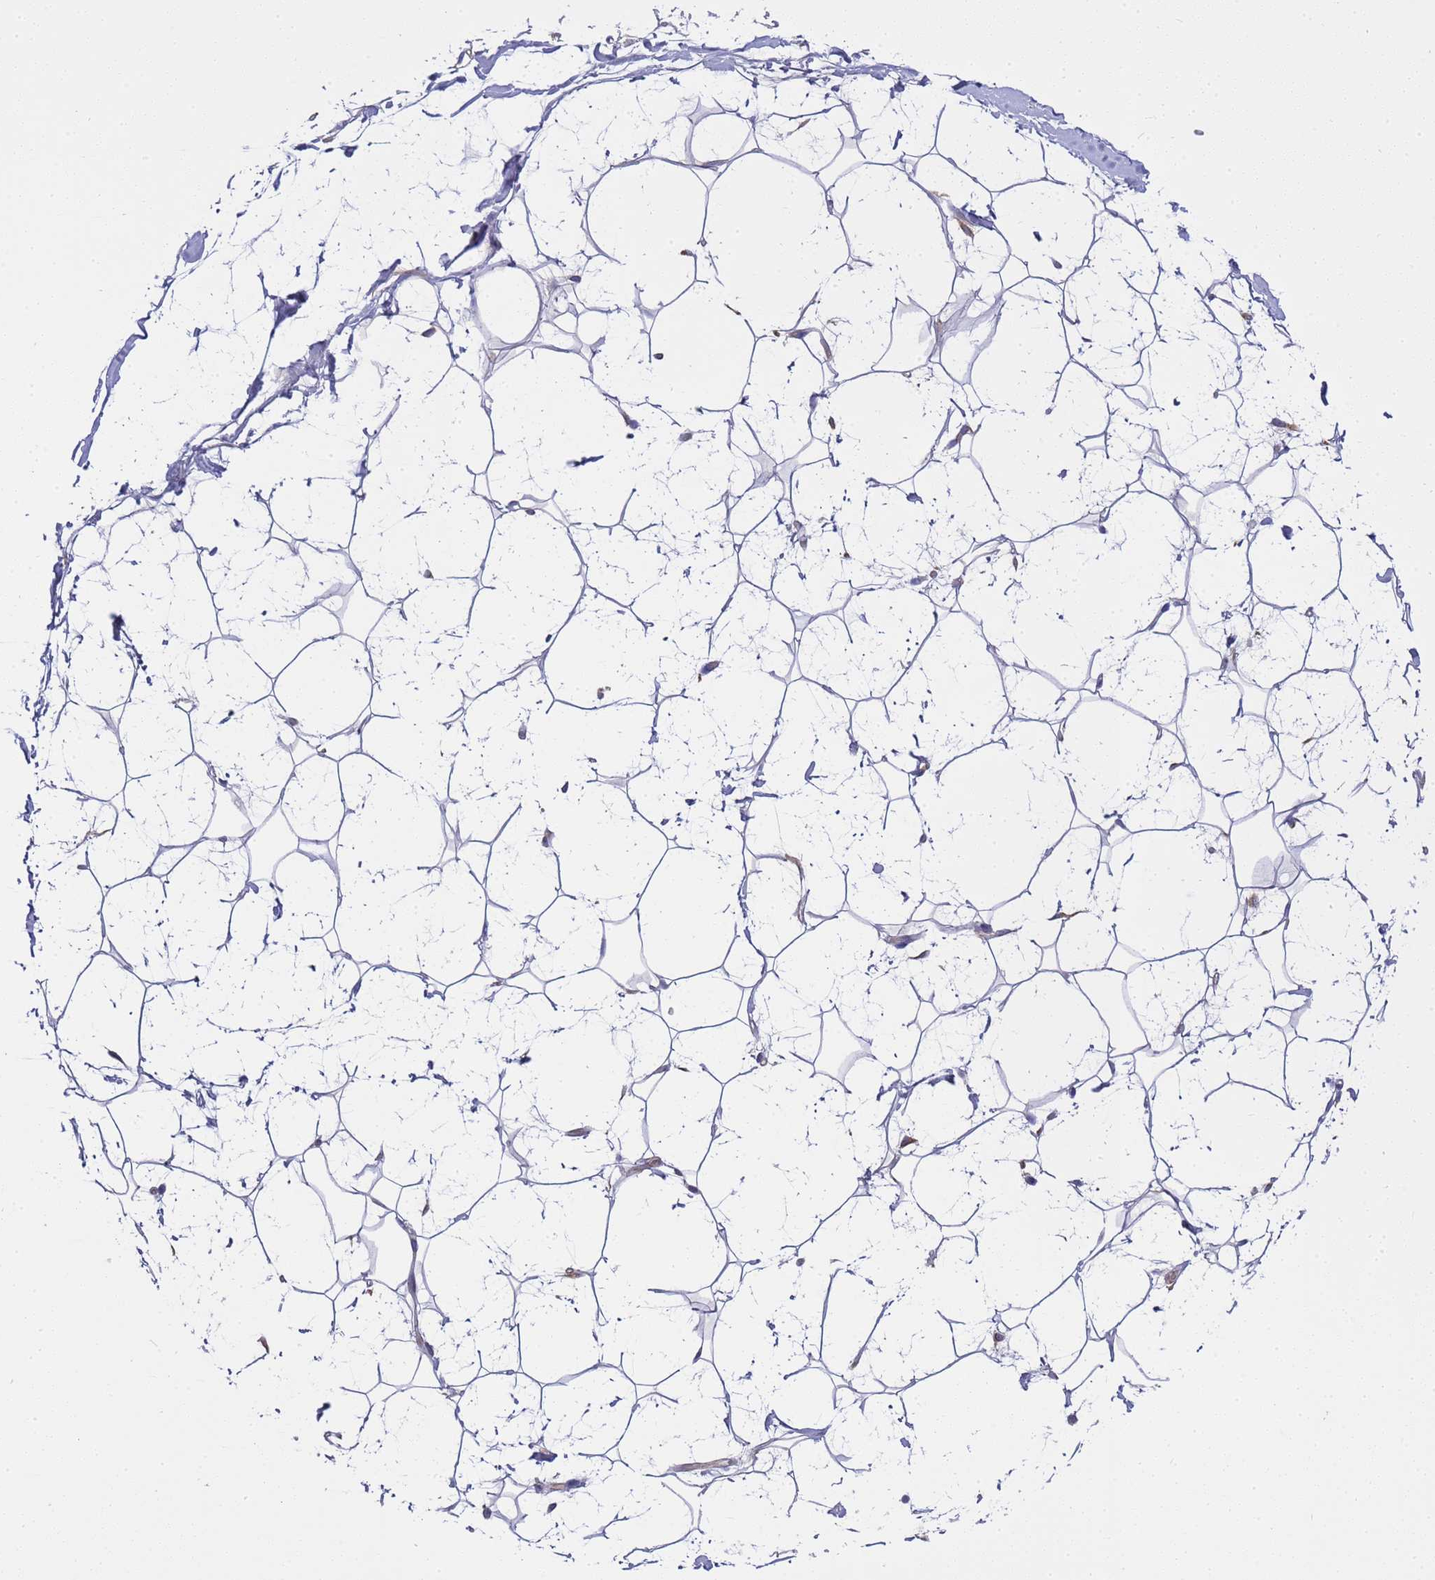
{"staining": {"intensity": "negative", "quantity": "none", "location": "none"}, "tissue": "adipose tissue", "cell_type": "Adipocytes", "image_type": "normal", "snomed": [{"axis": "morphology", "description": "Normal tissue, NOS"}, {"axis": "topography", "description": "Breast"}], "caption": "The histopathology image reveals no significant staining in adipocytes of adipose tissue. Brightfield microscopy of immunohistochemistry (IHC) stained with DAB (3,3'-diaminobenzidine) (brown) and hematoxylin (blue), captured at high magnification.", "gene": "RIPPLY2", "patient": {"sex": "female", "age": 26}}